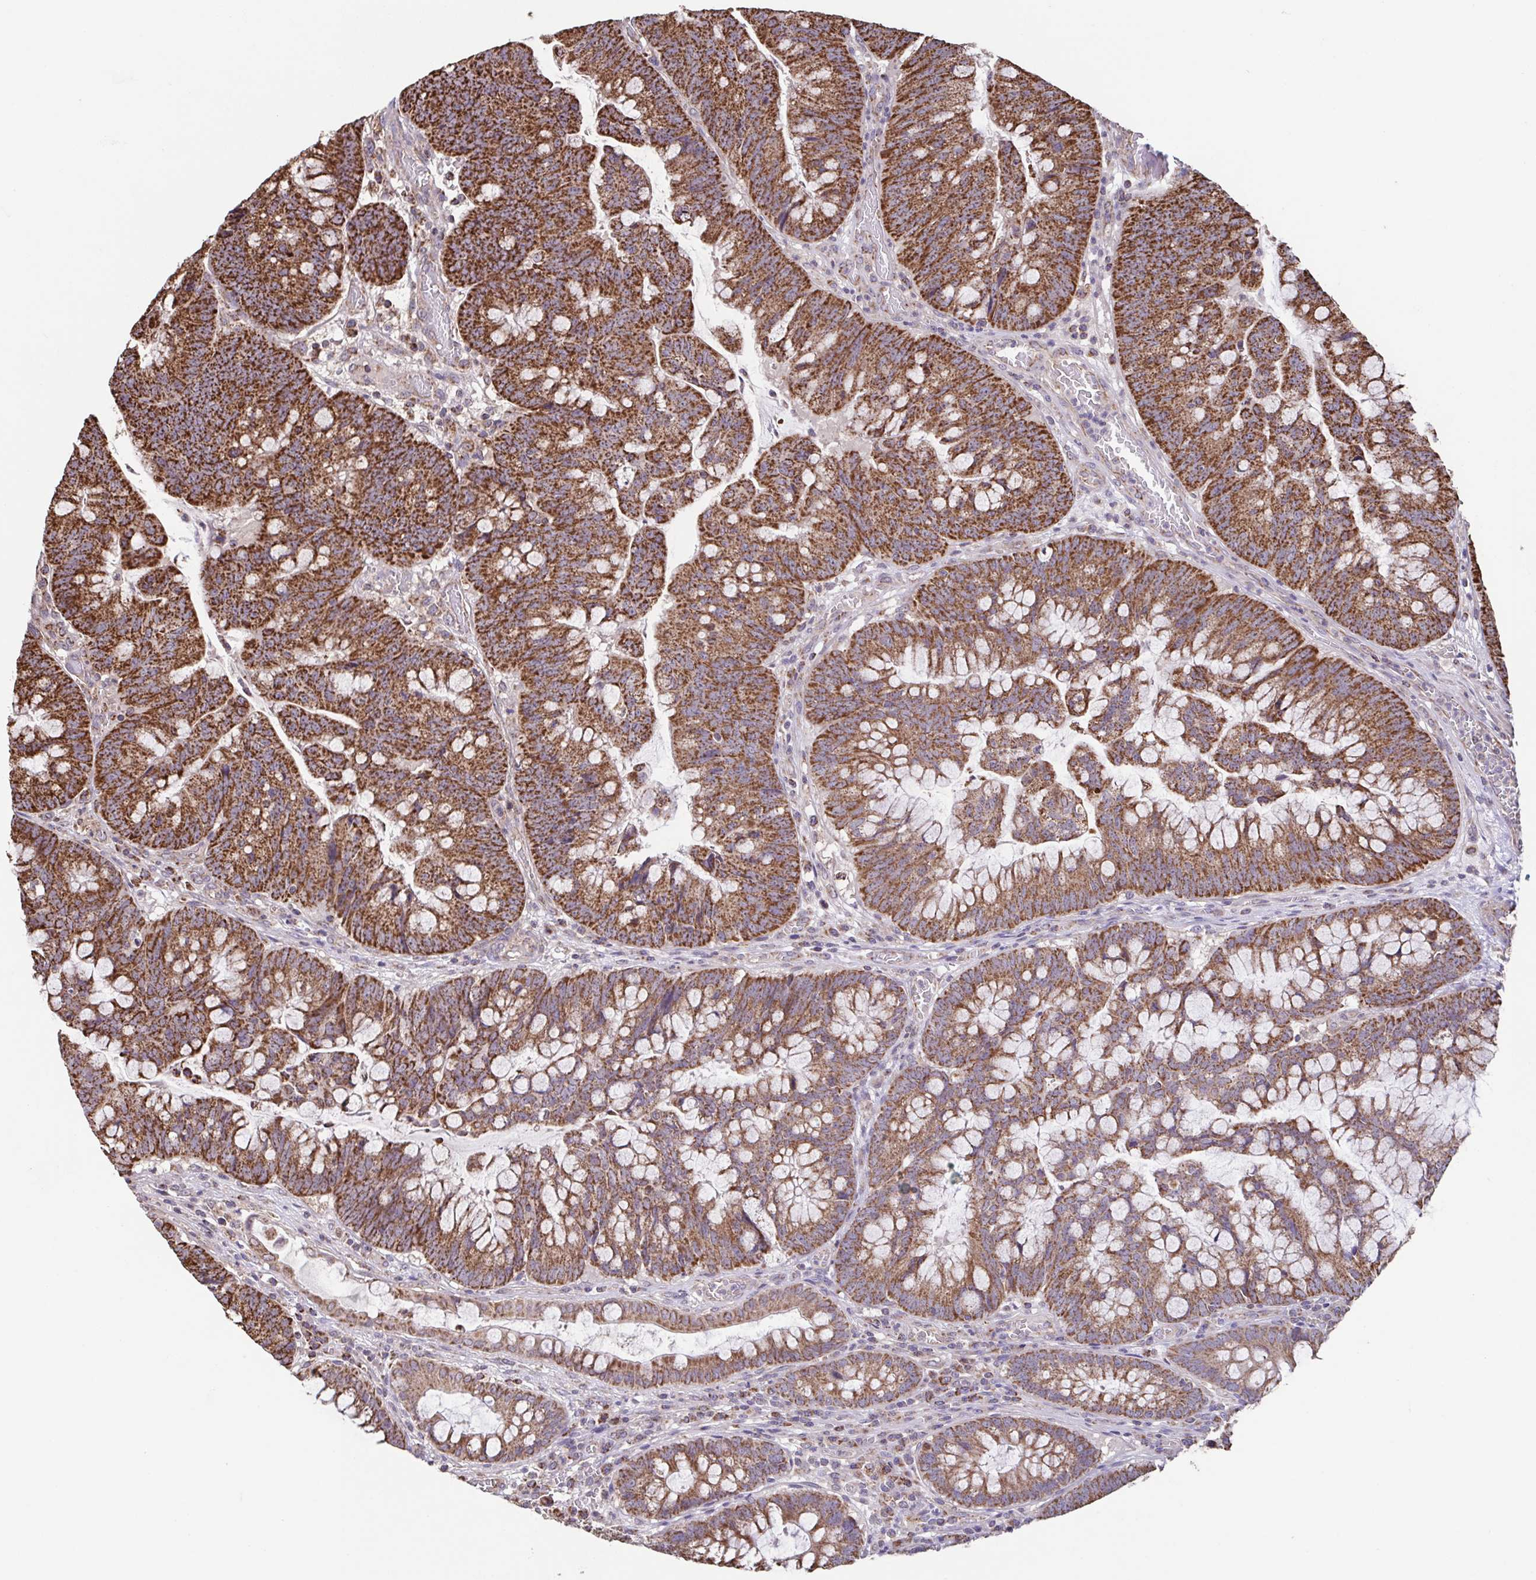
{"staining": {"intensity": "strong", "quantity": ">75%", "location": "cytoplasmic/membranous"}, "tissue": "colorectal cancer", "cell_type": "Tumor cells", "image_type": "cancer", "snomed": [{"axis": "morphology", "description": "Adenocarcinoma, NOS"}, {"axis": "topography", "description": "Colon"}], "caption": "Tumor cells reveal strong cytoplasmic/membranous staining in about >75% of cells in adenocarcinoma (colorectal).", "gene": "DIP2B", "patient": {"sex": "male", "age": 62}}